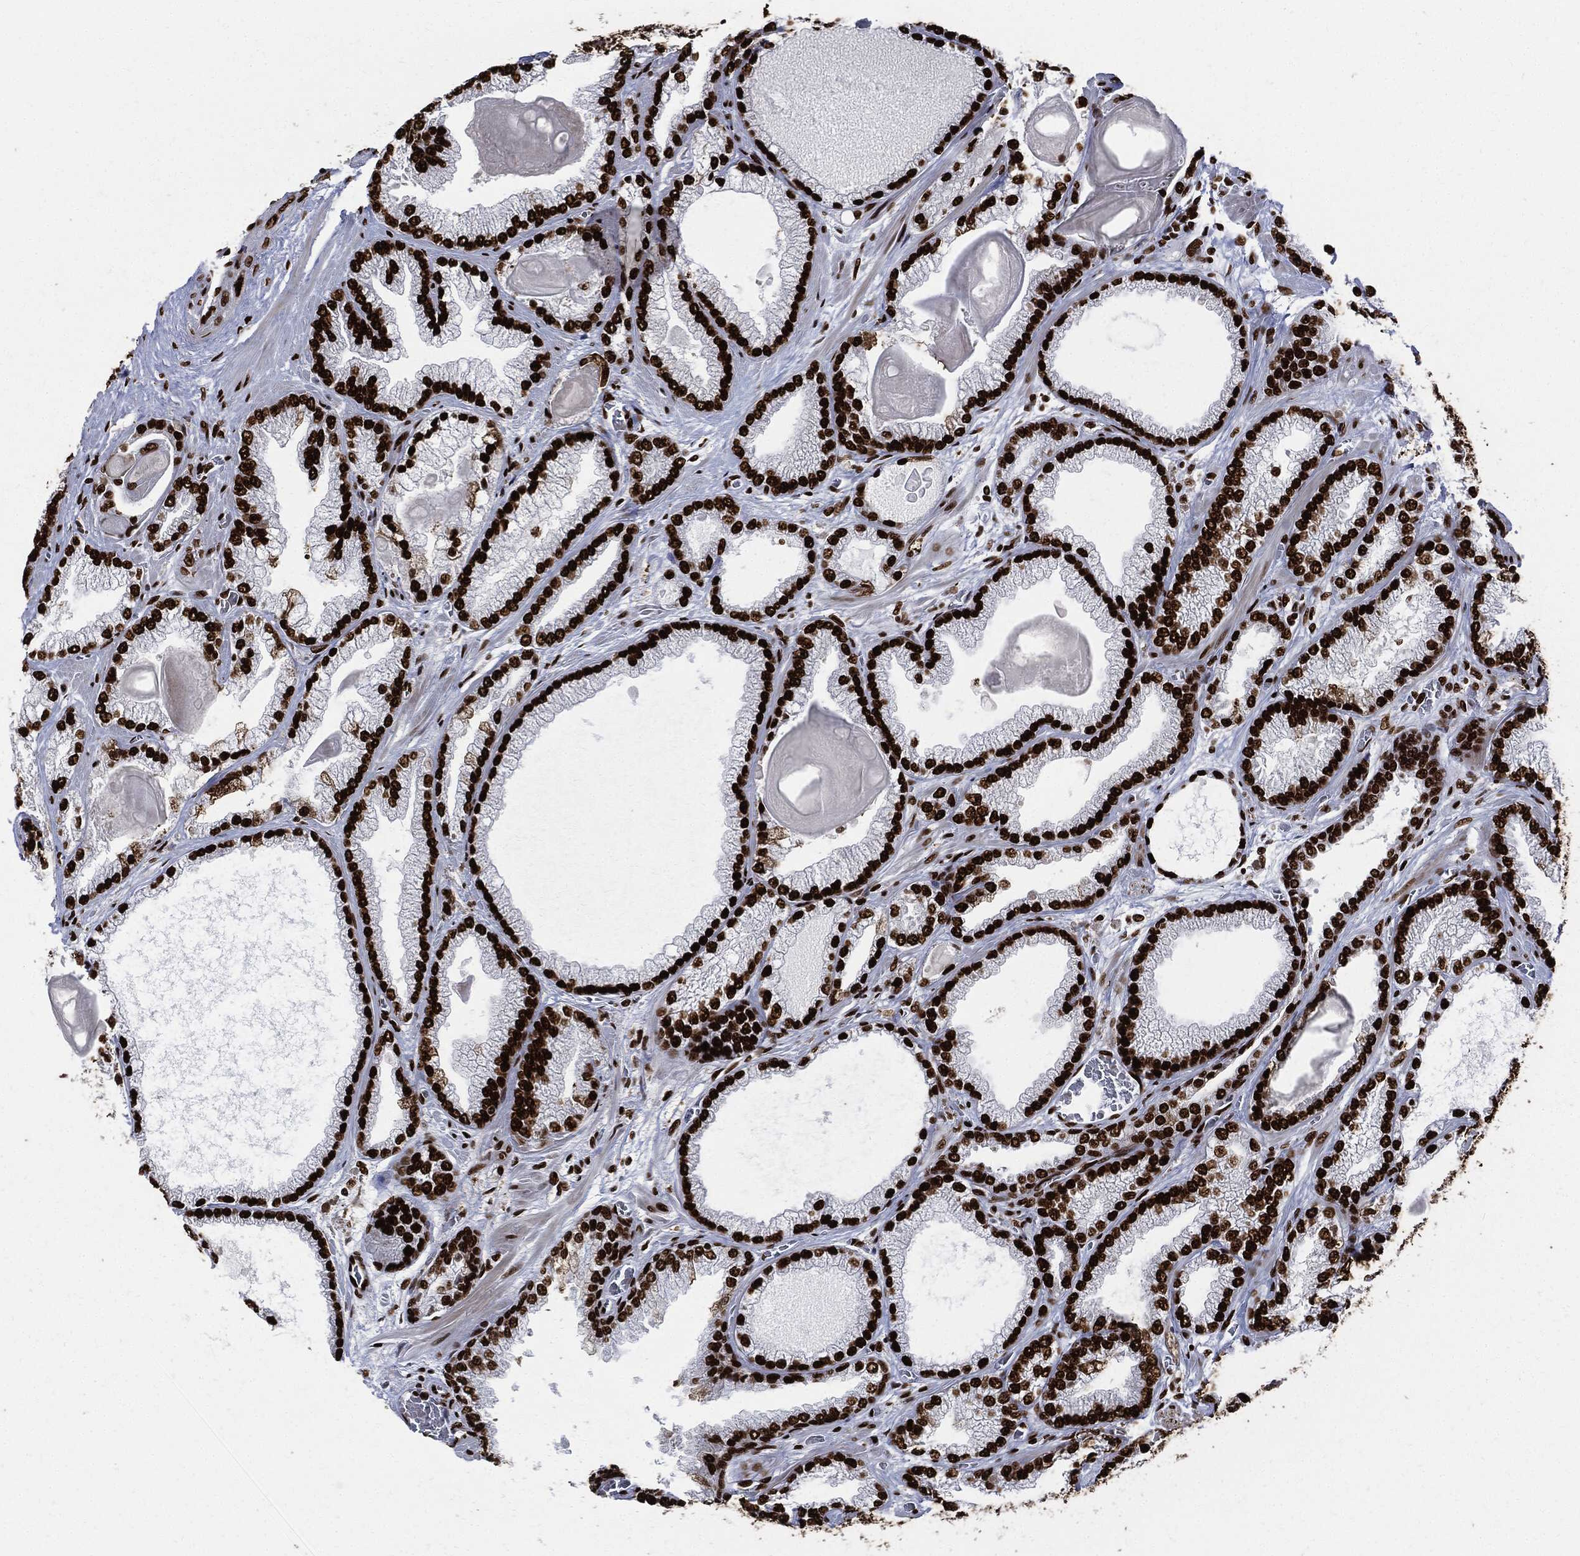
{"staining": {"intensity": "strong", "quantity": ">75%", "location": "nuclear"}, "tissue": "prostate cancer", "cell_type": "Tumor cells", "image_type": "cancer", "snomed": [{"axis": "morphology", "description": "Adenocarcinoma, Low grade"}, {"axis": "topography", "description": "Prostate"}], "caption": "Low-grade adenocarcinoma (prostate) stained for a protein exhibits strong nuclear positivity in tumor cells. (IHC, brightfield microscopy, high magnification).", "gene": "RECQL", "patient": {"sex": "male", "age": 57}}